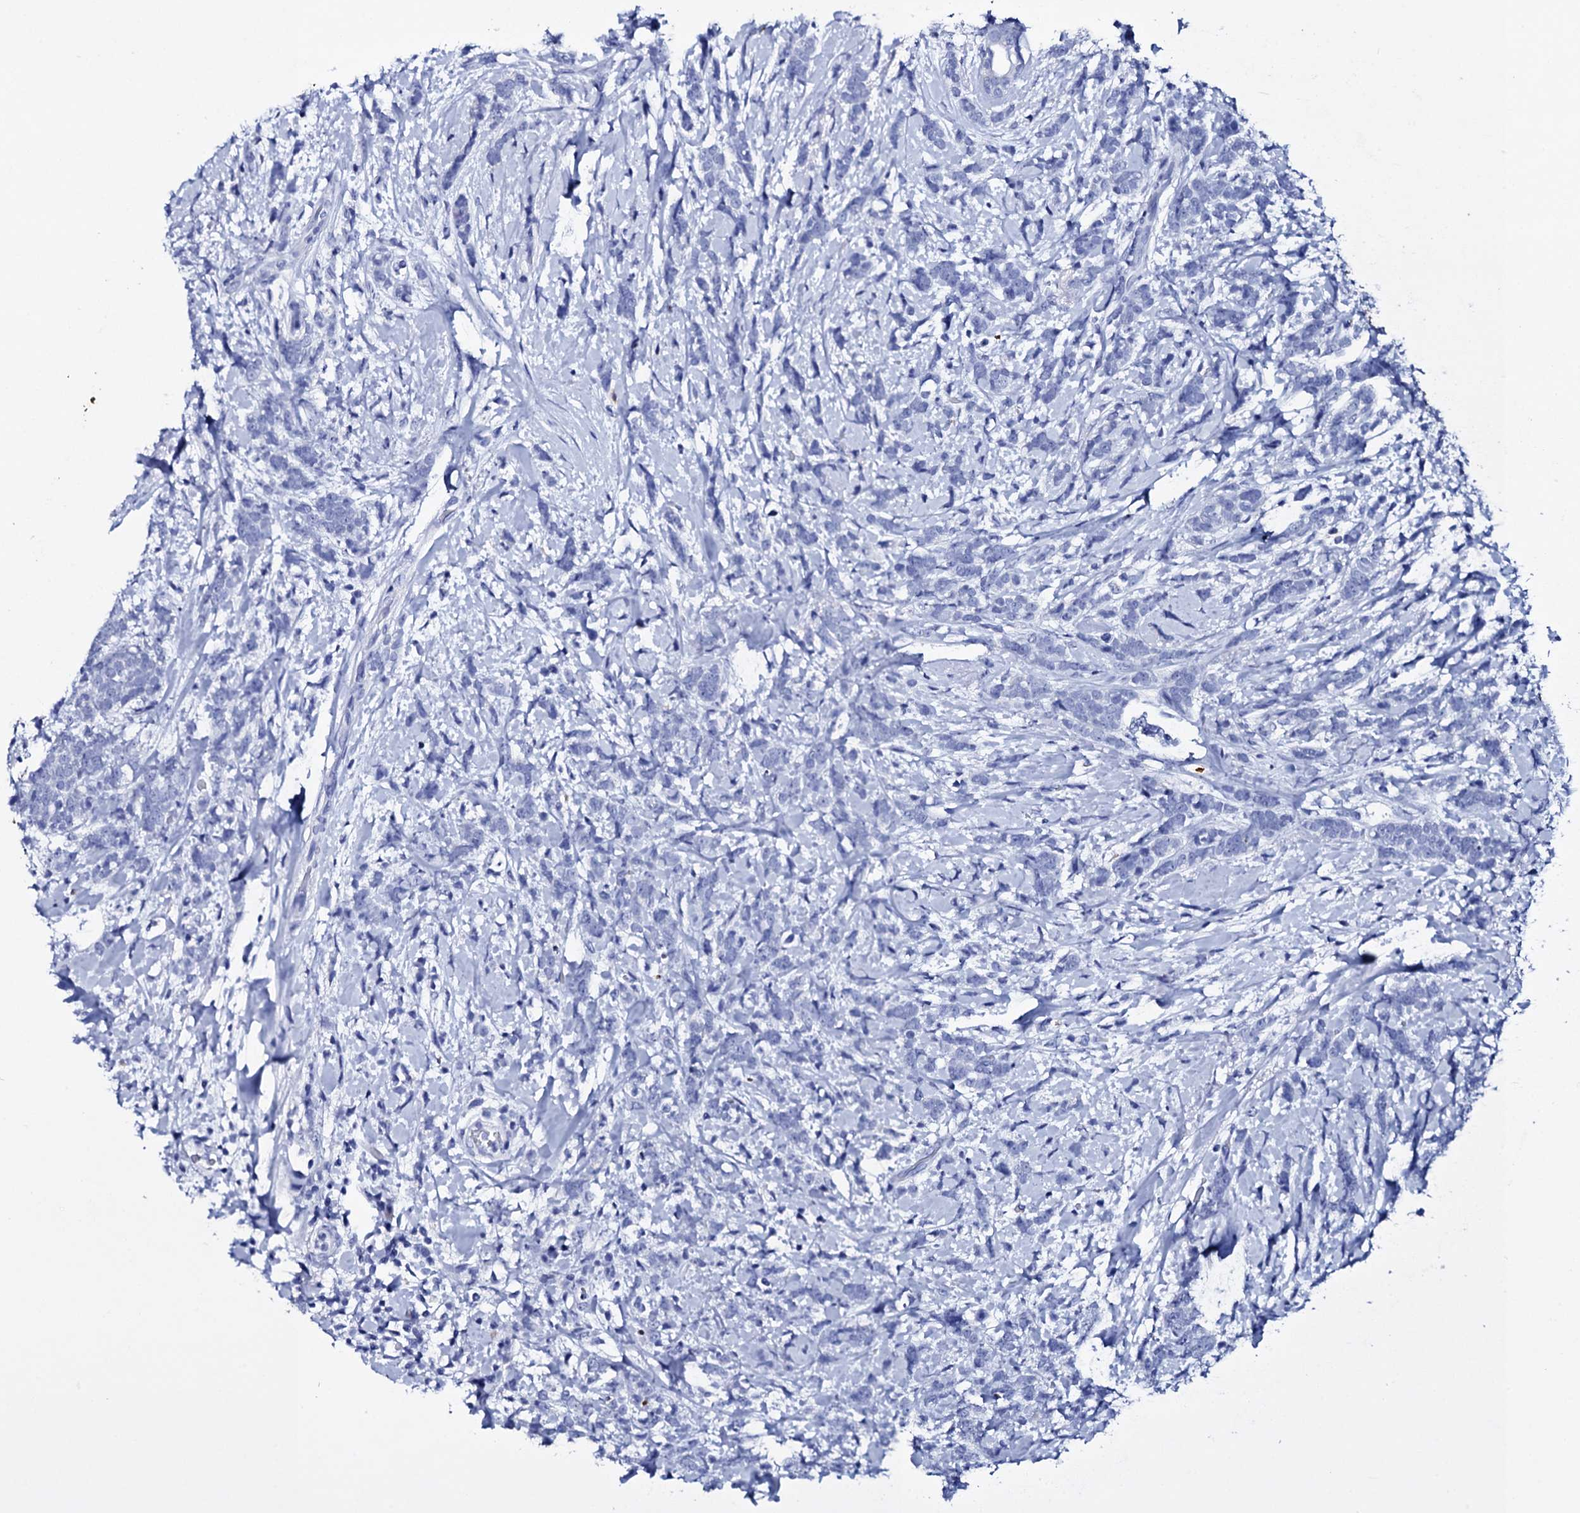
{"staining": {"intensity": "negative", "quantity": "none", "location": "none"}, "tissue": "breast cancer", "cell_type": "Tumor cells", "image_type": "cancer", "snomed": [{"axis": "morphology", "description": "Lobular carcinoma"}, {"axis": "topography", "description": "Breast"}], "caption": "Immunohistochemistry micrograph of neoplastic tissue: human lobular carcinoma (breast) stained with DAB (3,3'-diaminobenzidine) displays no significant protein positivity in tumor cells.", "gene": "ITPRID2", "patient": {"sex": "female", "age": 58}}